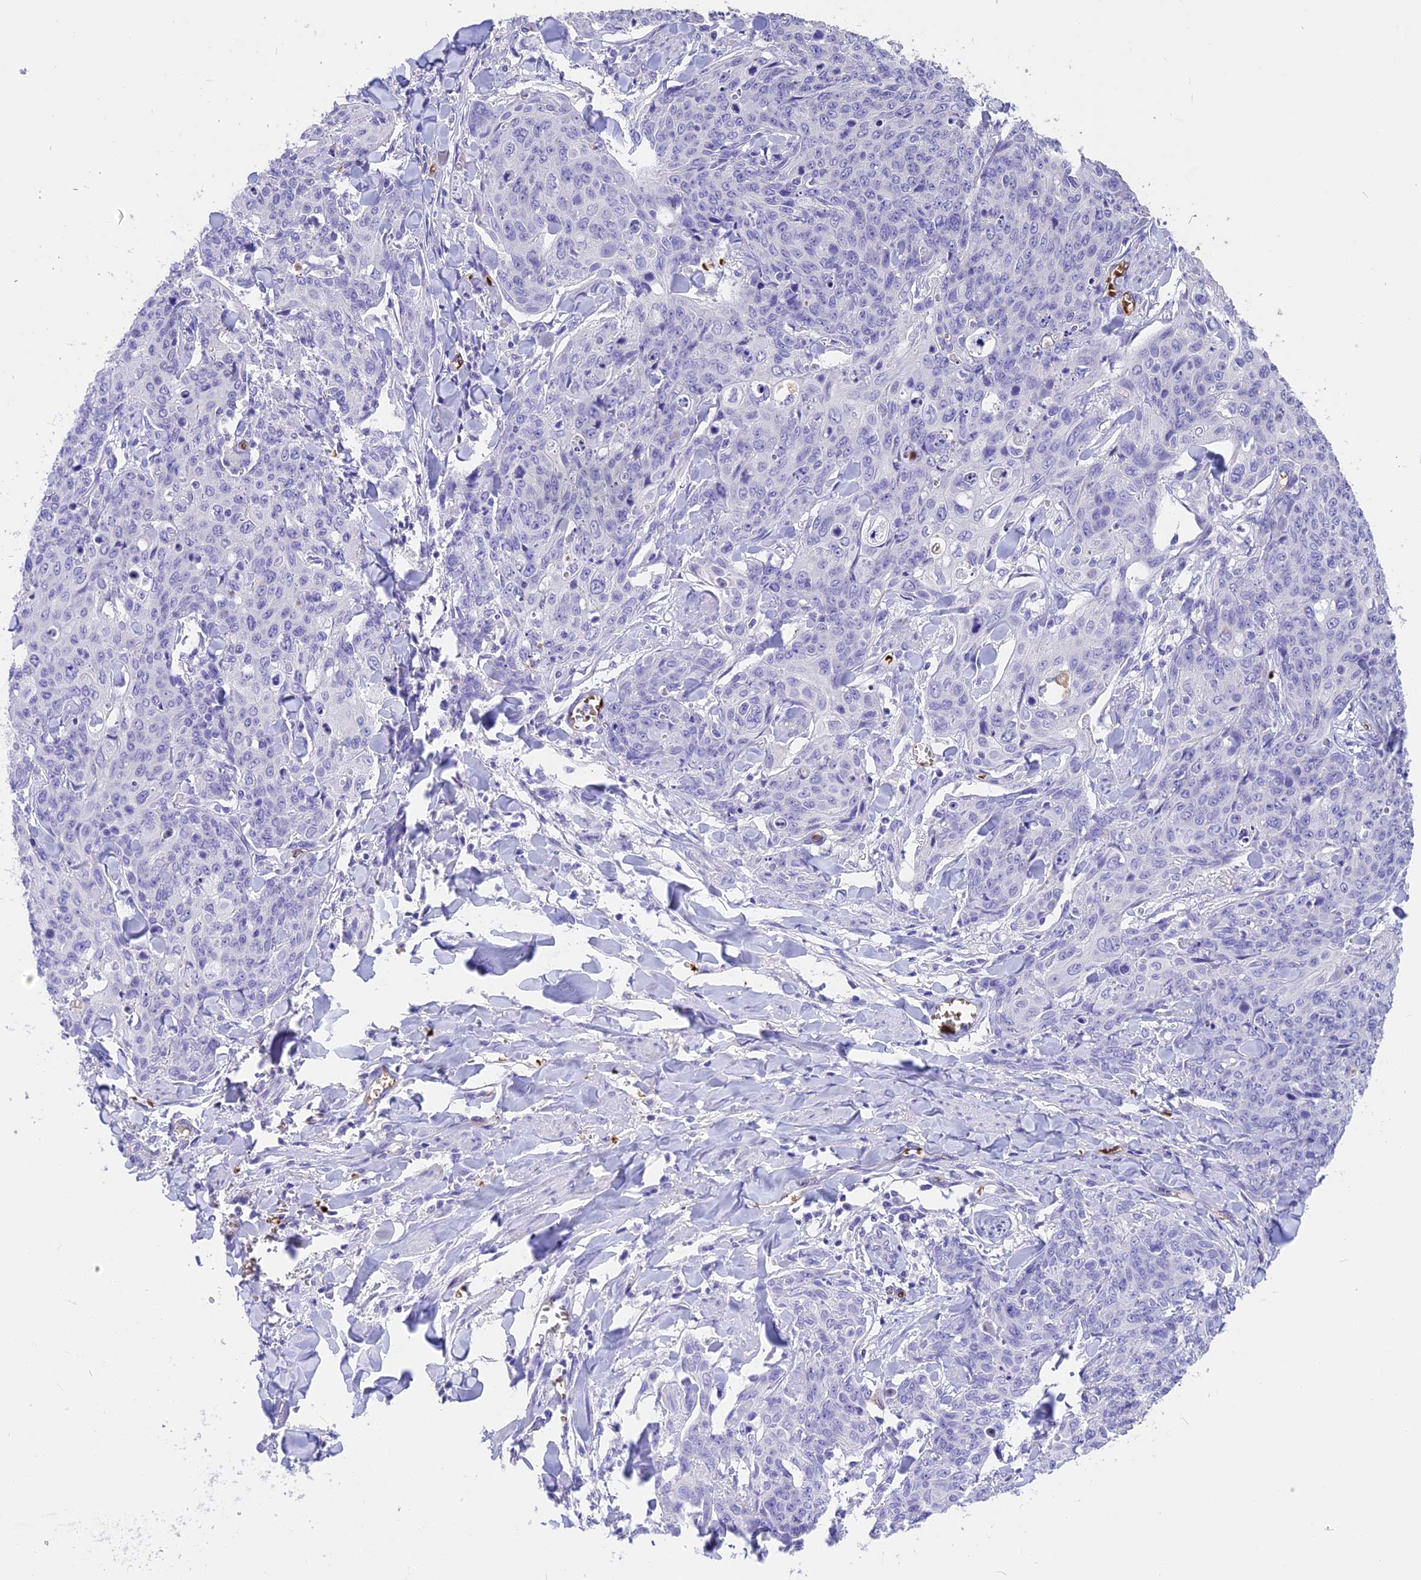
{"staining": {"intensity": "negative", "quantity": "none", "location": "none"}, "tissue": "skin cancer", "cell_type": "Tumor cells", "image_type": "cancer", "snomed": [{"axis": "morphology", "description": "Squamous cell carcinoma, NOS"}, {"axis": "topography", "description": "Skin"}, {"axis": "topography", "description": "Vulva"}], "caption": "High power microscopy photomicrograph of an IHC histopathology image of squamous cell carcinoma (skin), revealing no significant expression in tumor cells. (Brightfield microscopy of DAB IHC at high magnification).", "gene": "TNNC2", "patient": {"sex": "female", "age": 85}}